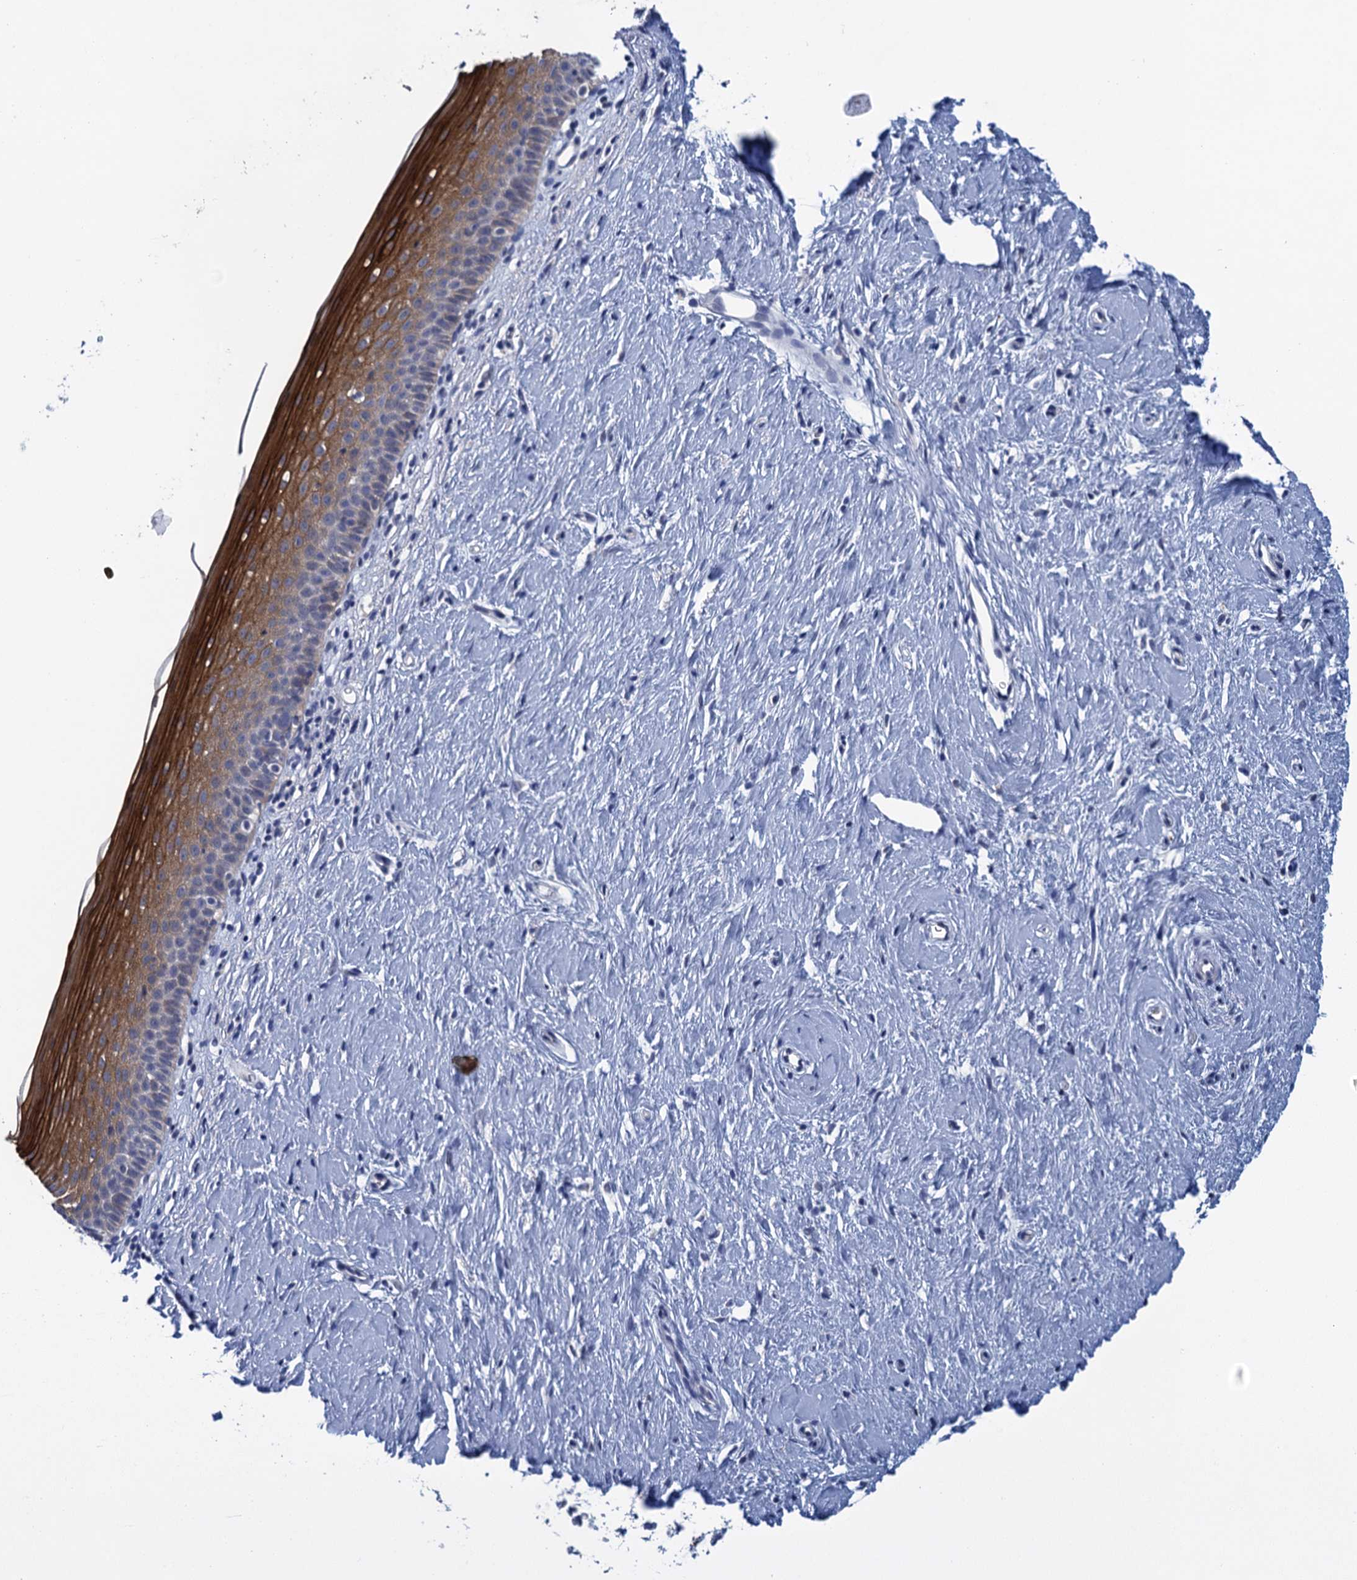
{"staining": {"intensity": "weak", "quantity": "25%-75%", "location": "cytoplasmic/membranous"}, "tissue": "cervix", "cell_type": "Glandular cells", "image_type": "normal", "snomed": [{"axis": "morphology", "description": "Normal tissue, NOS"}, {"axis": "topography", "description": "Cervix"}], "caption": "A high-resolution histopathology image shows IHC staining of normal cervix, which shows weak cytoplasmic/membranous positivity in approximately 25%-75% of glandular cells.", "gene": "SCEL", "patient": {"sex": "female", "age": 57}}